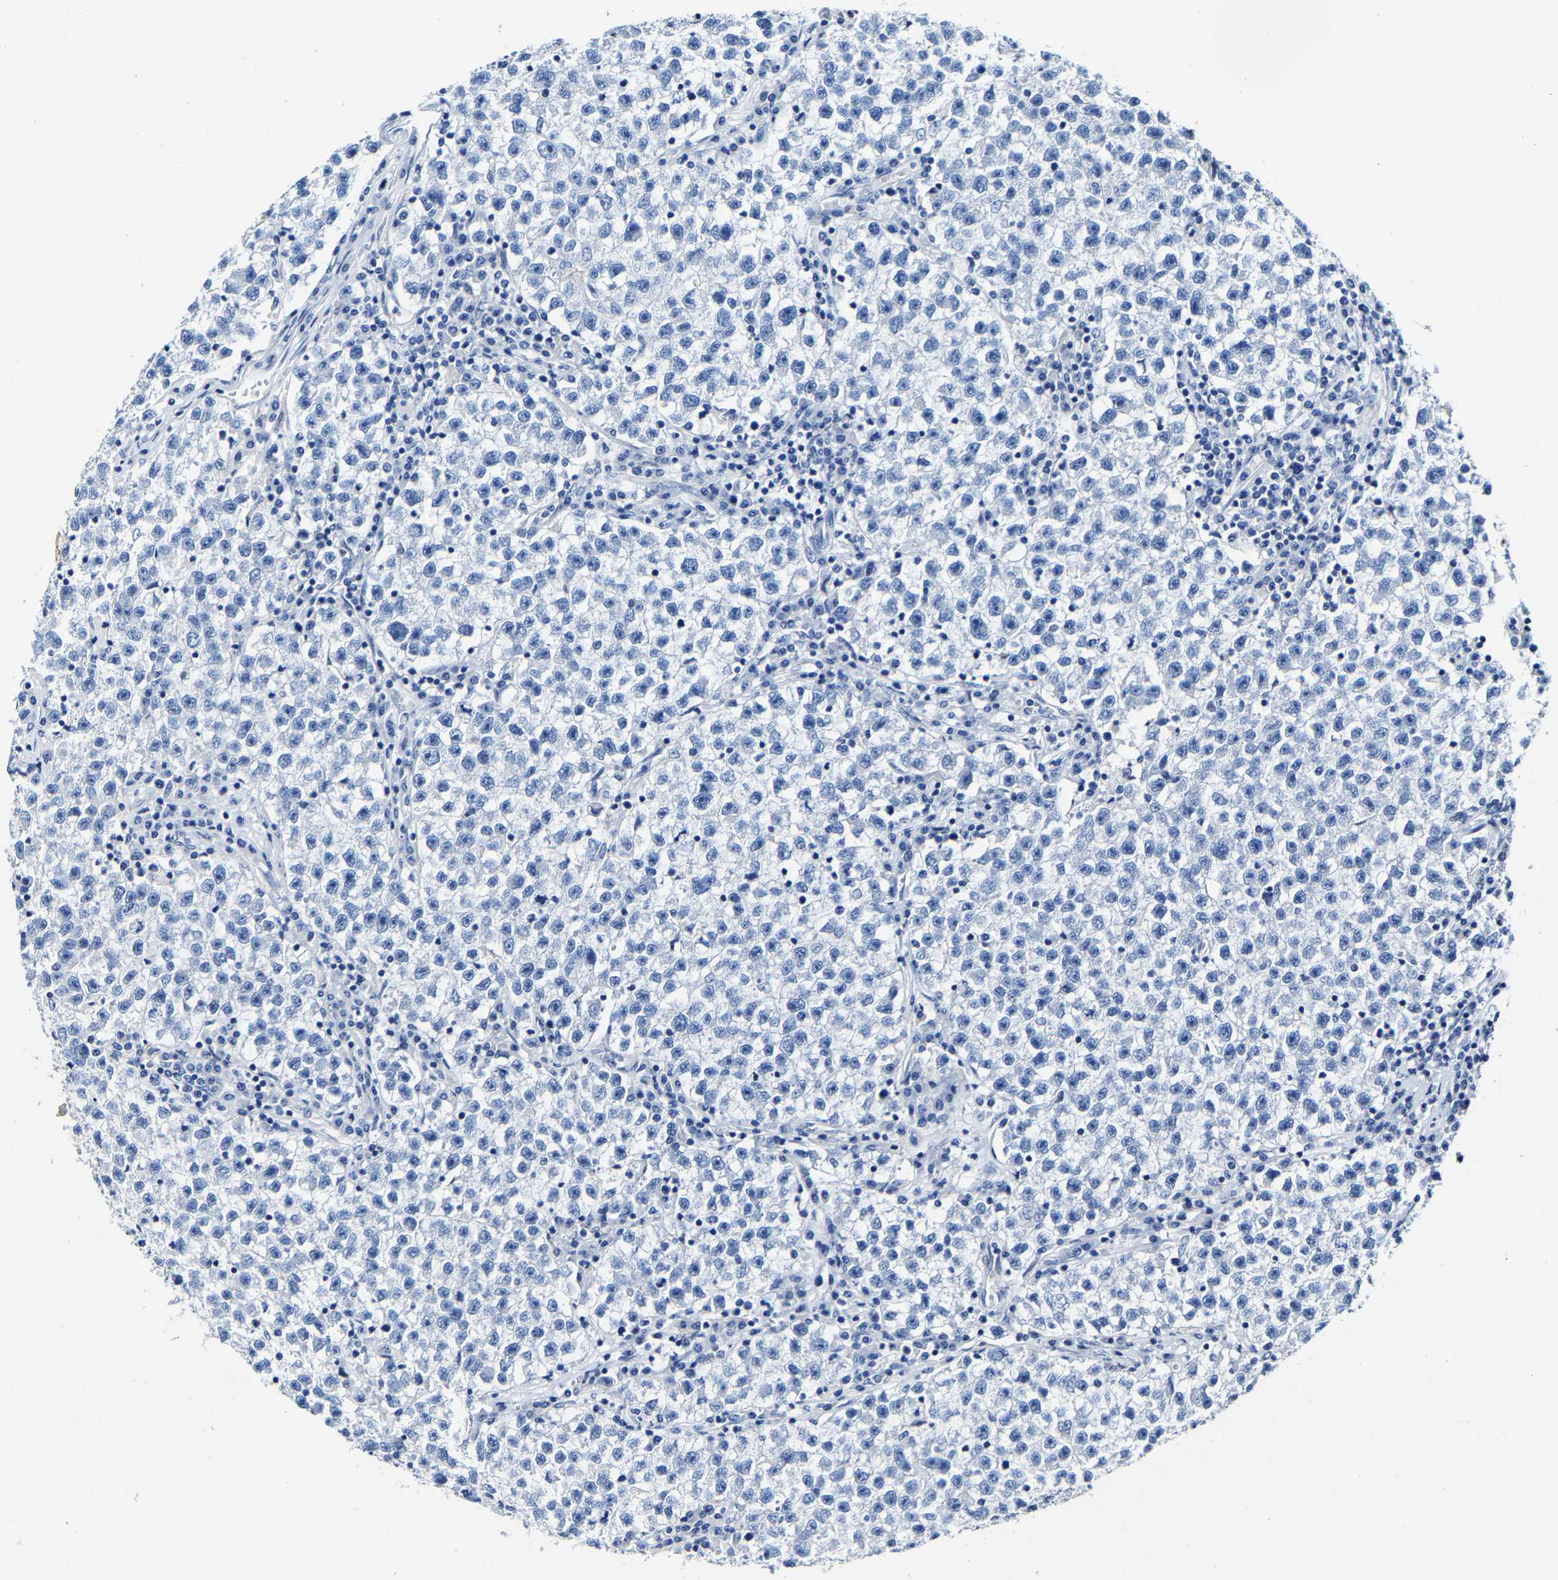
{"staining": {"intensity": "negative", "quantity": "none", "location": "none"}, "tissue": "testis cancer", "cell_type": "Tumor cells", "image_type": "cancer", "snomed": [{"axis": "morphology", "description": "Seminoma, NOS"}, {"axis": "topography", "description": "Testis"}], "caption": "Immunohistochemistry (IHC) of human seminoma (testis) reveals no expression in tumor cells. Brightfield microscopy of immunohistochemistry stained with DAB (3,3'-diaminobenzidine) (brown) and hematoxylin (blue), captured at high magnification.", "gene": "MMEL1", "patient": {"sex": "male", "age": 22}}